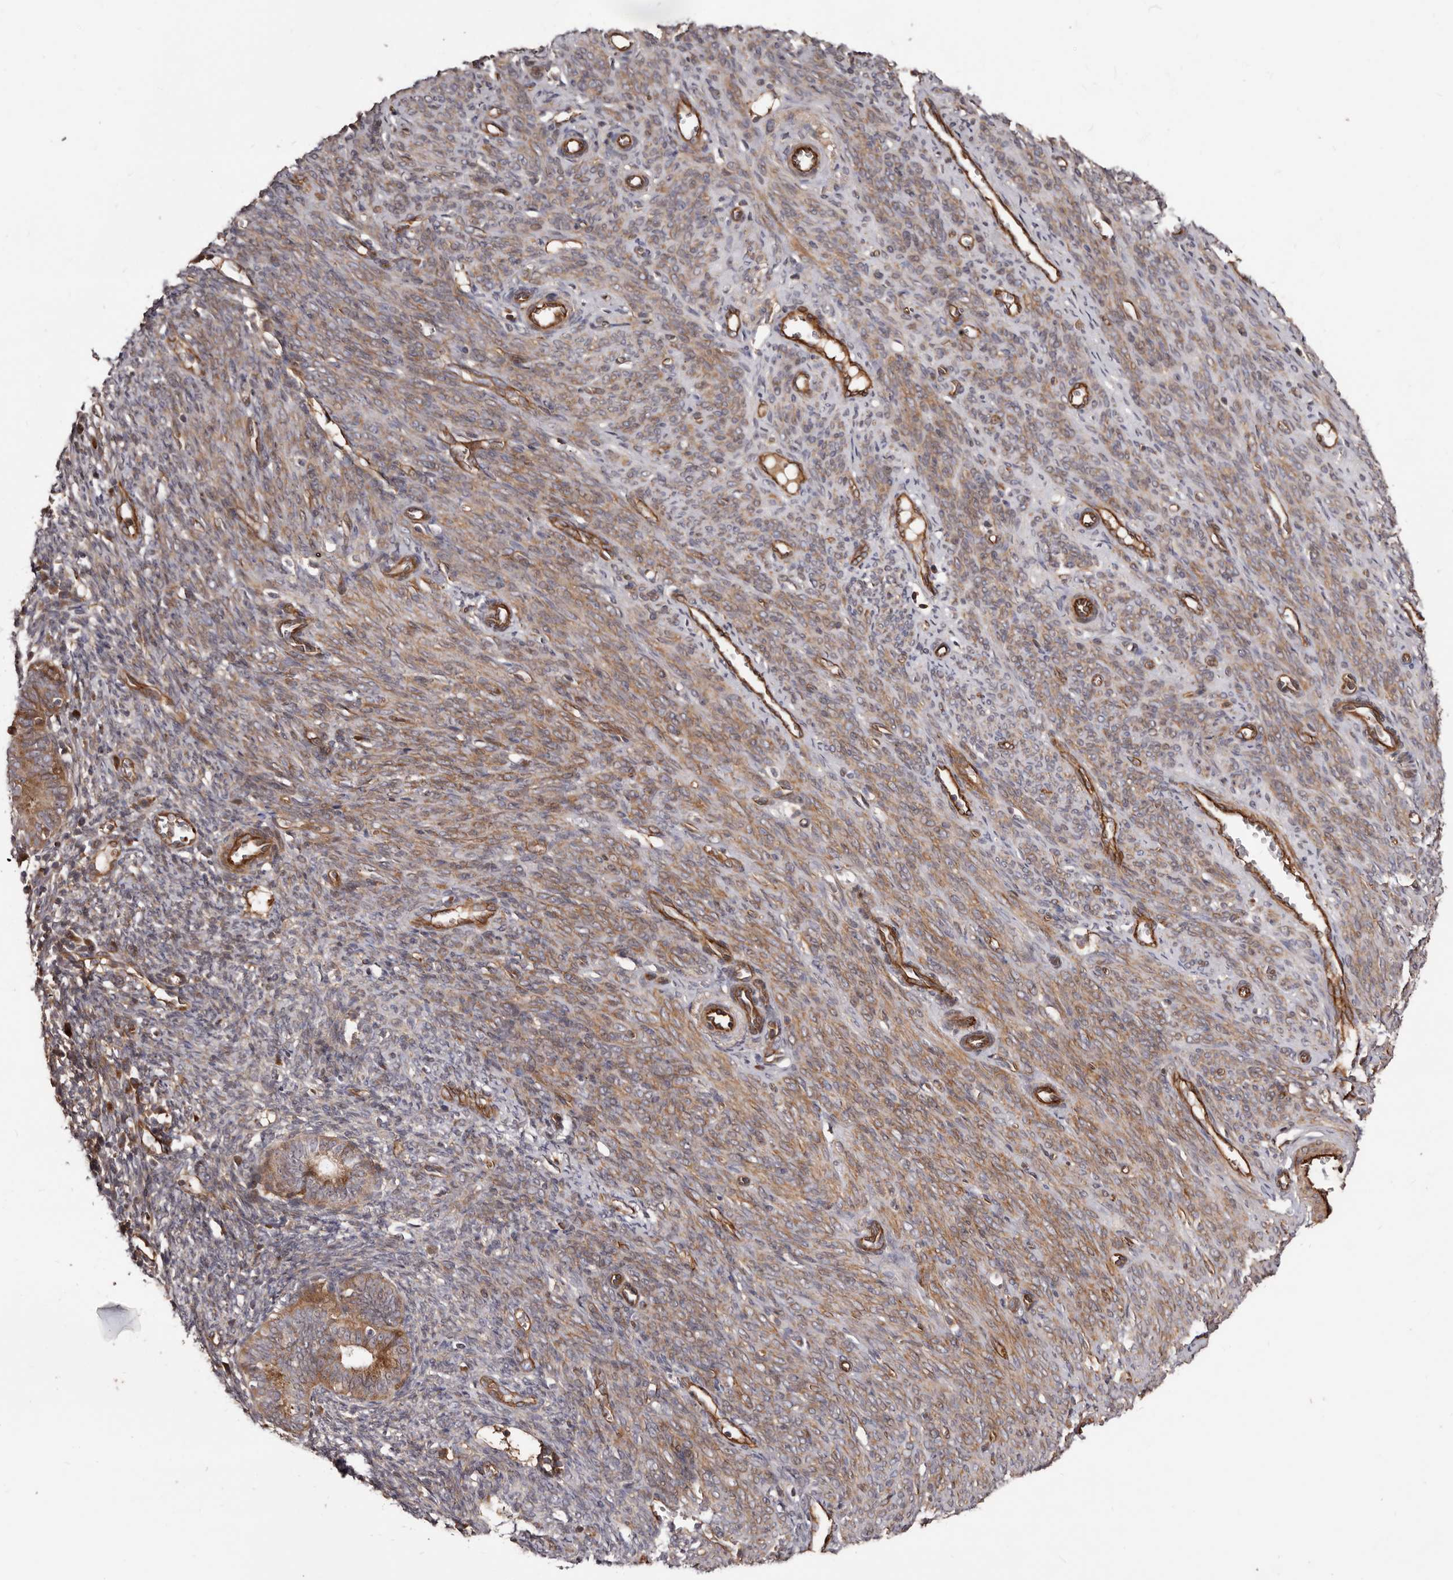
{"staining": {"intensity": "strong", "quantity": ">75%", "location": "cytoplasmic/membranous,nuclear"}, "tissue": "endometrial cancer", "cell_type": "Tumor cells", "image_type": "cancer", "snomed": [{"axis": "morphology", "description": "Adenocarcinoma, NOS"}, {"axis": "topography", "description": "Uterus"}], "caption": "Protein staining of endometrial cancer tissue demonstrates strong cytoplasmic/membranous and nuclear expression in about >75% of tumor cells.", "gene": "GTPBP1", "patient": {"sex": "female", "age": 77}}